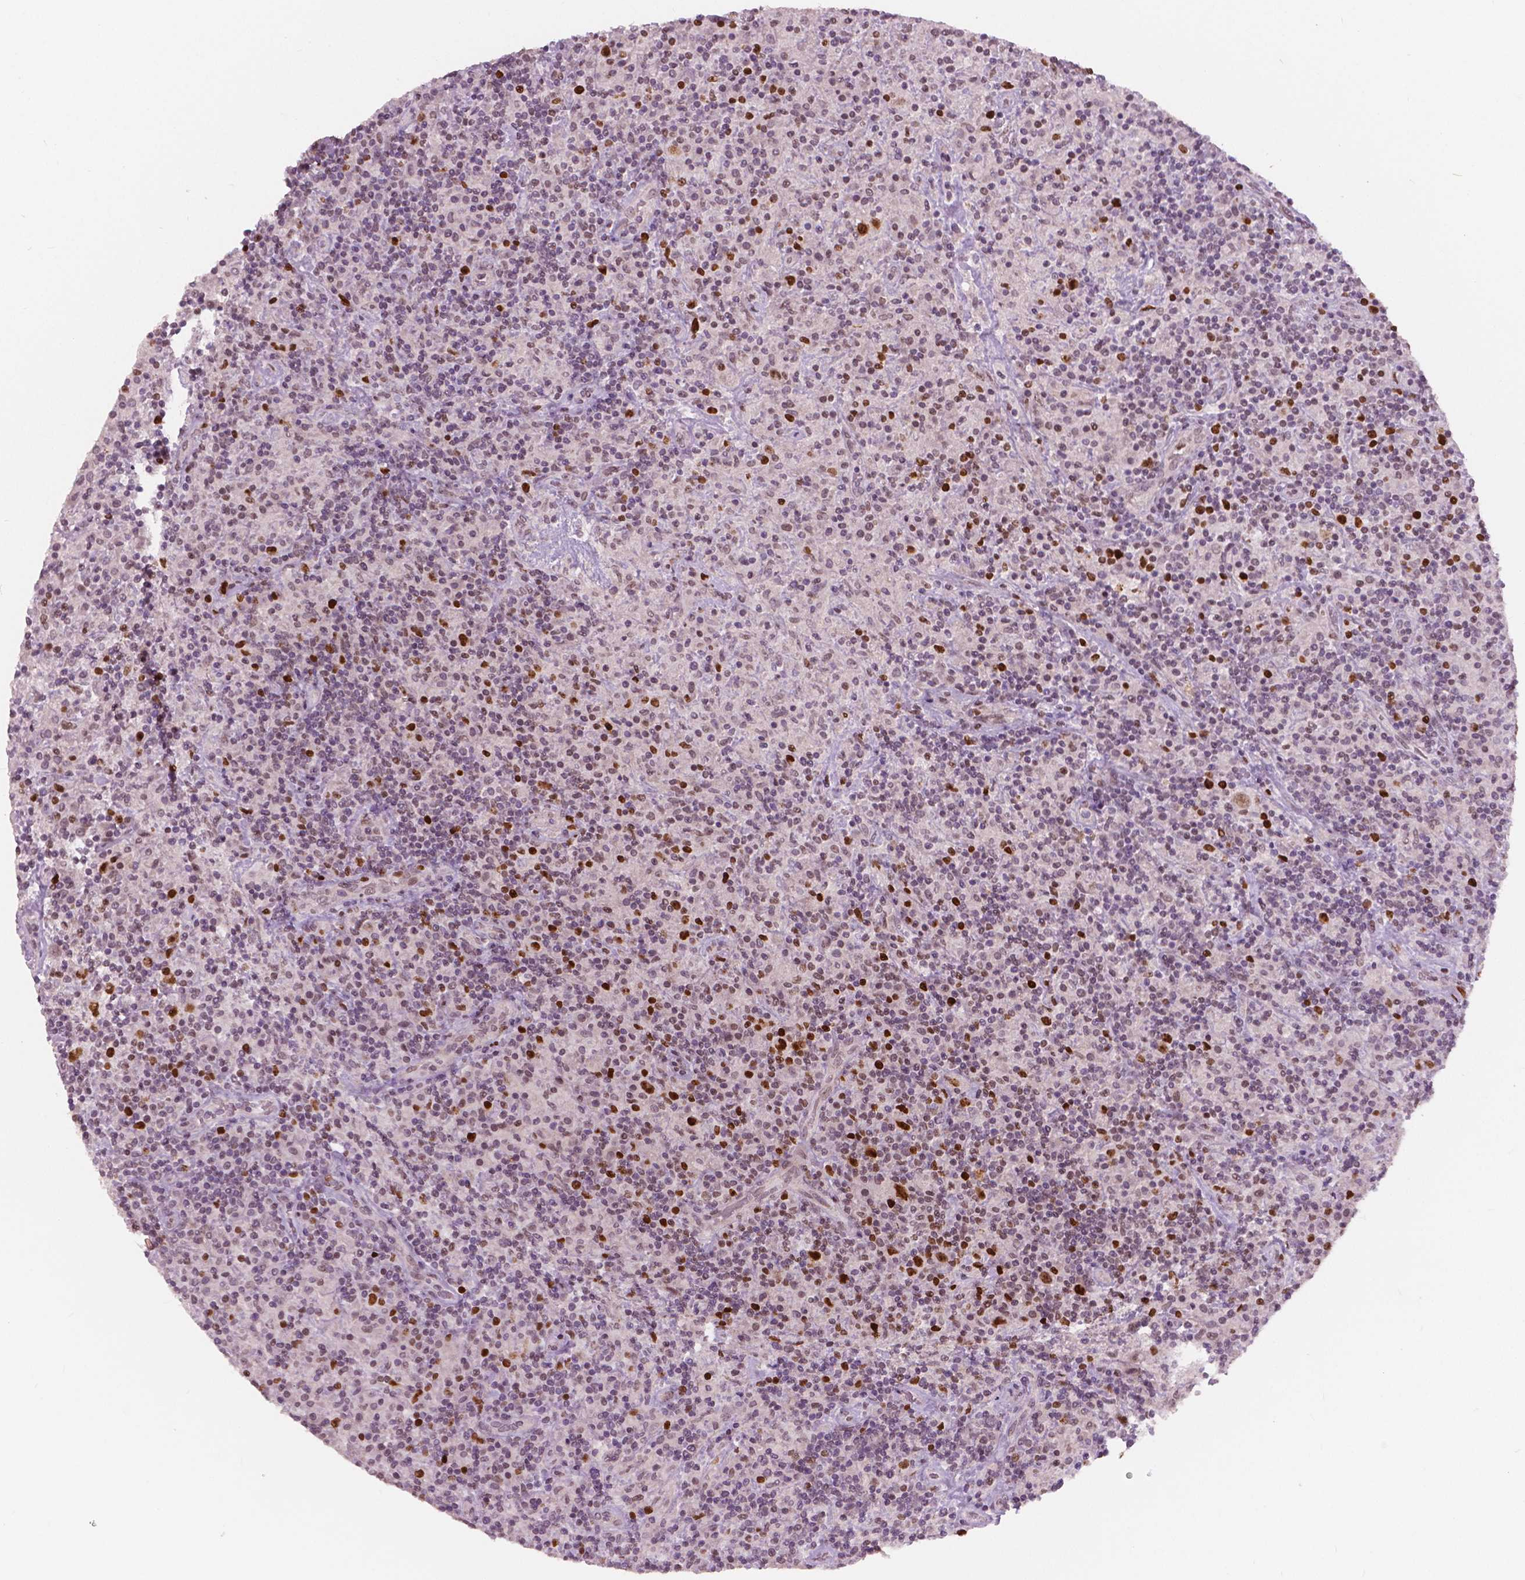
{"staining": {"intensity": "strong", "quantity": ">75%", "location": "nuclear"}, "tissue": "lymphoma", "cell_type": "Tumor cells", "image_type": "cancer", "snomed": [{"axis": "morphology", "description": "Hodgkin's disease, NOS"}, {"axis": "topography", "description": "Lymph node"}], "caption": "Protein staining displays strong nuclear staining in approximately >75% of tumor cells in lymphoma.", "gene": "NSD2", "patient": {"sex": "male", "age": 70}}